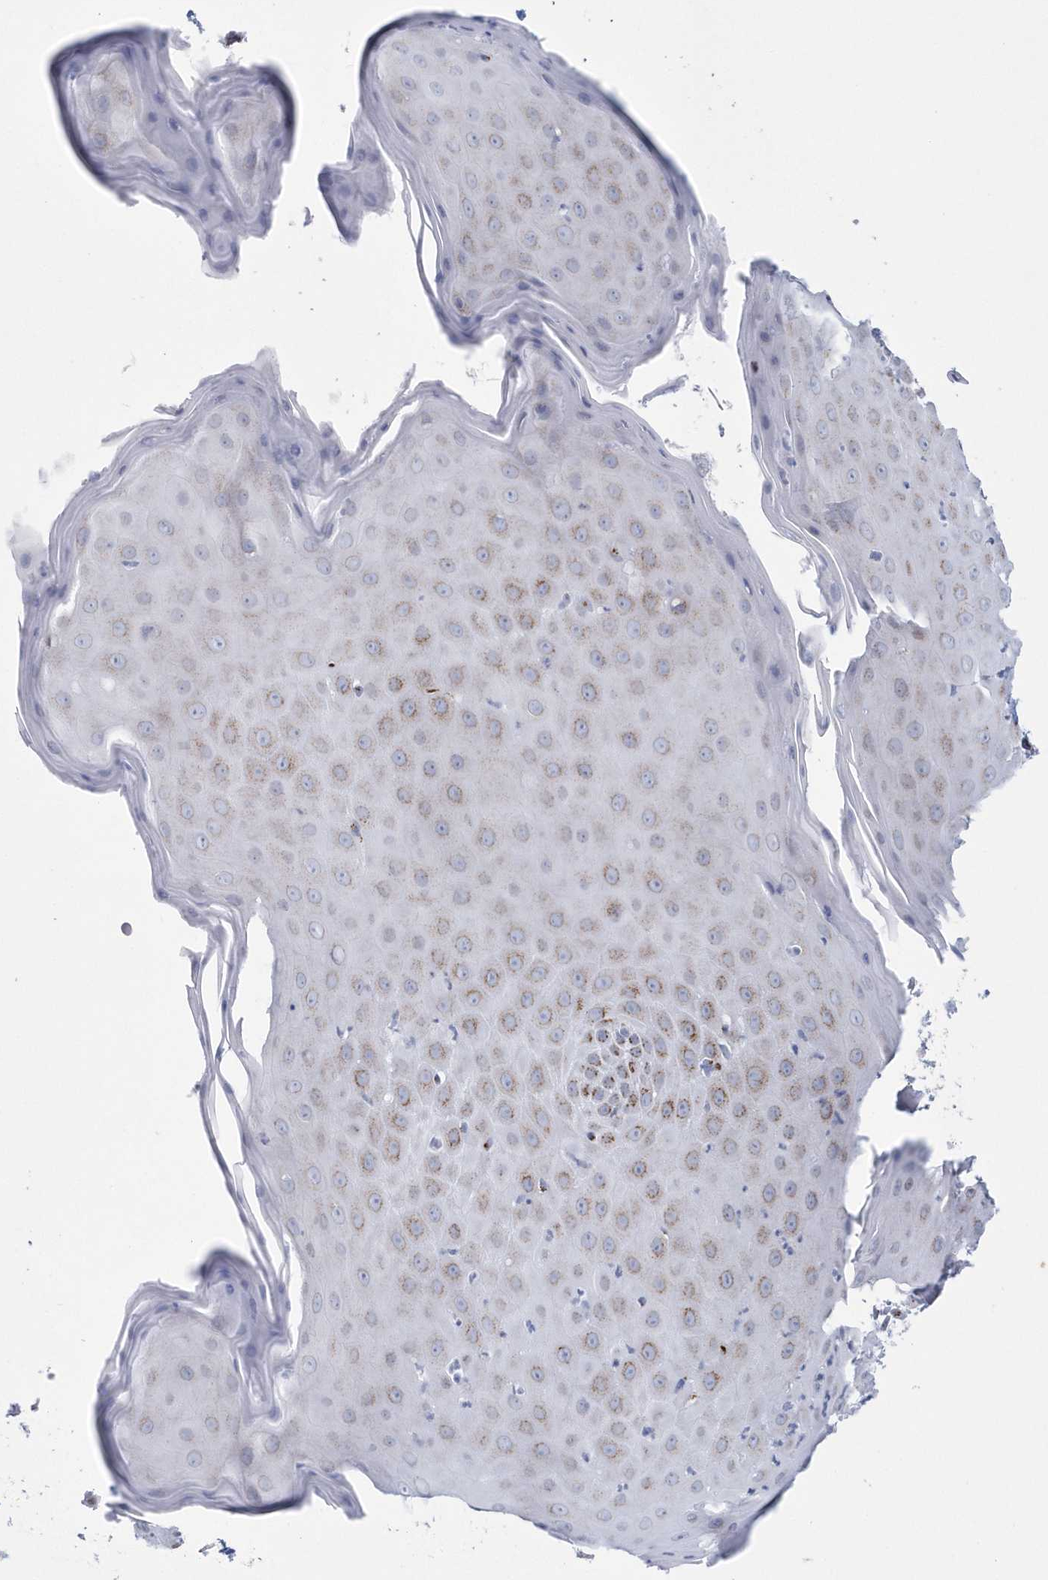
{"staining": {"intensity": "moderate", "quantity": "25%-75%", "location": "cytoplasmic/membranous"}, "tissue": "skin", "cell_type": "Epidermal cells", "image_type": "normal", "snomed": [{"axis": "morphology", "description": "Normal tissue, NOS"}, {"axis": "topography", "description": "Vulva"}], "caption": "Immunohistochemical staining of normal human skin displays 25%-75% levels of moderate cytoplasmic/membranous protein positivity in about 25%-75% of epidermal cells.", "gene": "SLX9", "patient": {"sex": "female", "age": 68}}